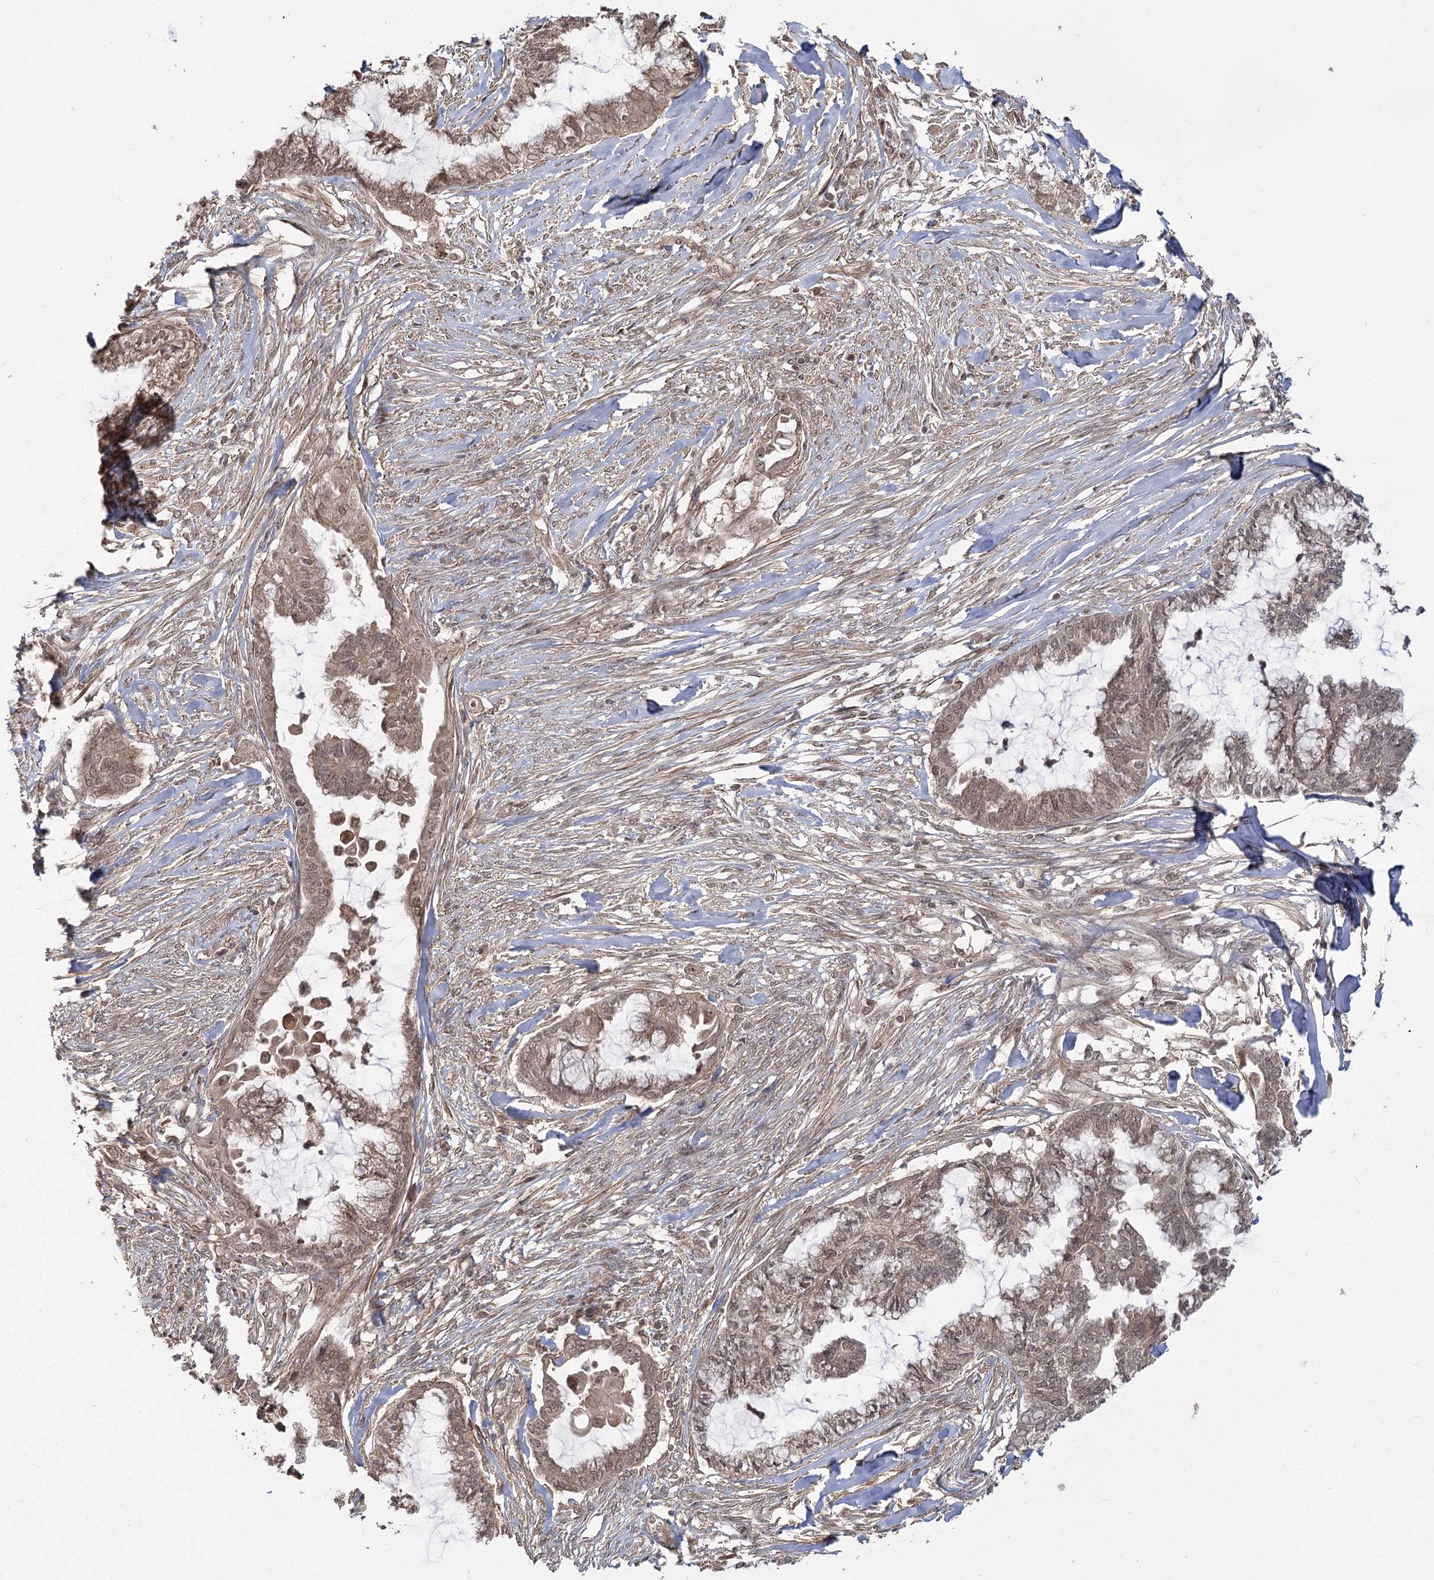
{"staining": {"intensity": "moderate", "quantity": ">75%", "location": "cytoplasmic/membranous,nuclear"}, "tissue": "endometrial cancer", "cell_type": "Tumor cells", "image_type": "cancer", "snomed": [{"axis": "morphology", "description": "Adenocarcinoma, NOS"}, {"axis": "topography", "description": "Endometrium"}], "caption": "Moderate cytoplasmic/membranous and nuclear staining for a protein is present in approximately >75% of tumor cells of endometrial cancer using IHC.", "gene": "R3HDM2", "patient": {"sex": "female", "age": 86}}